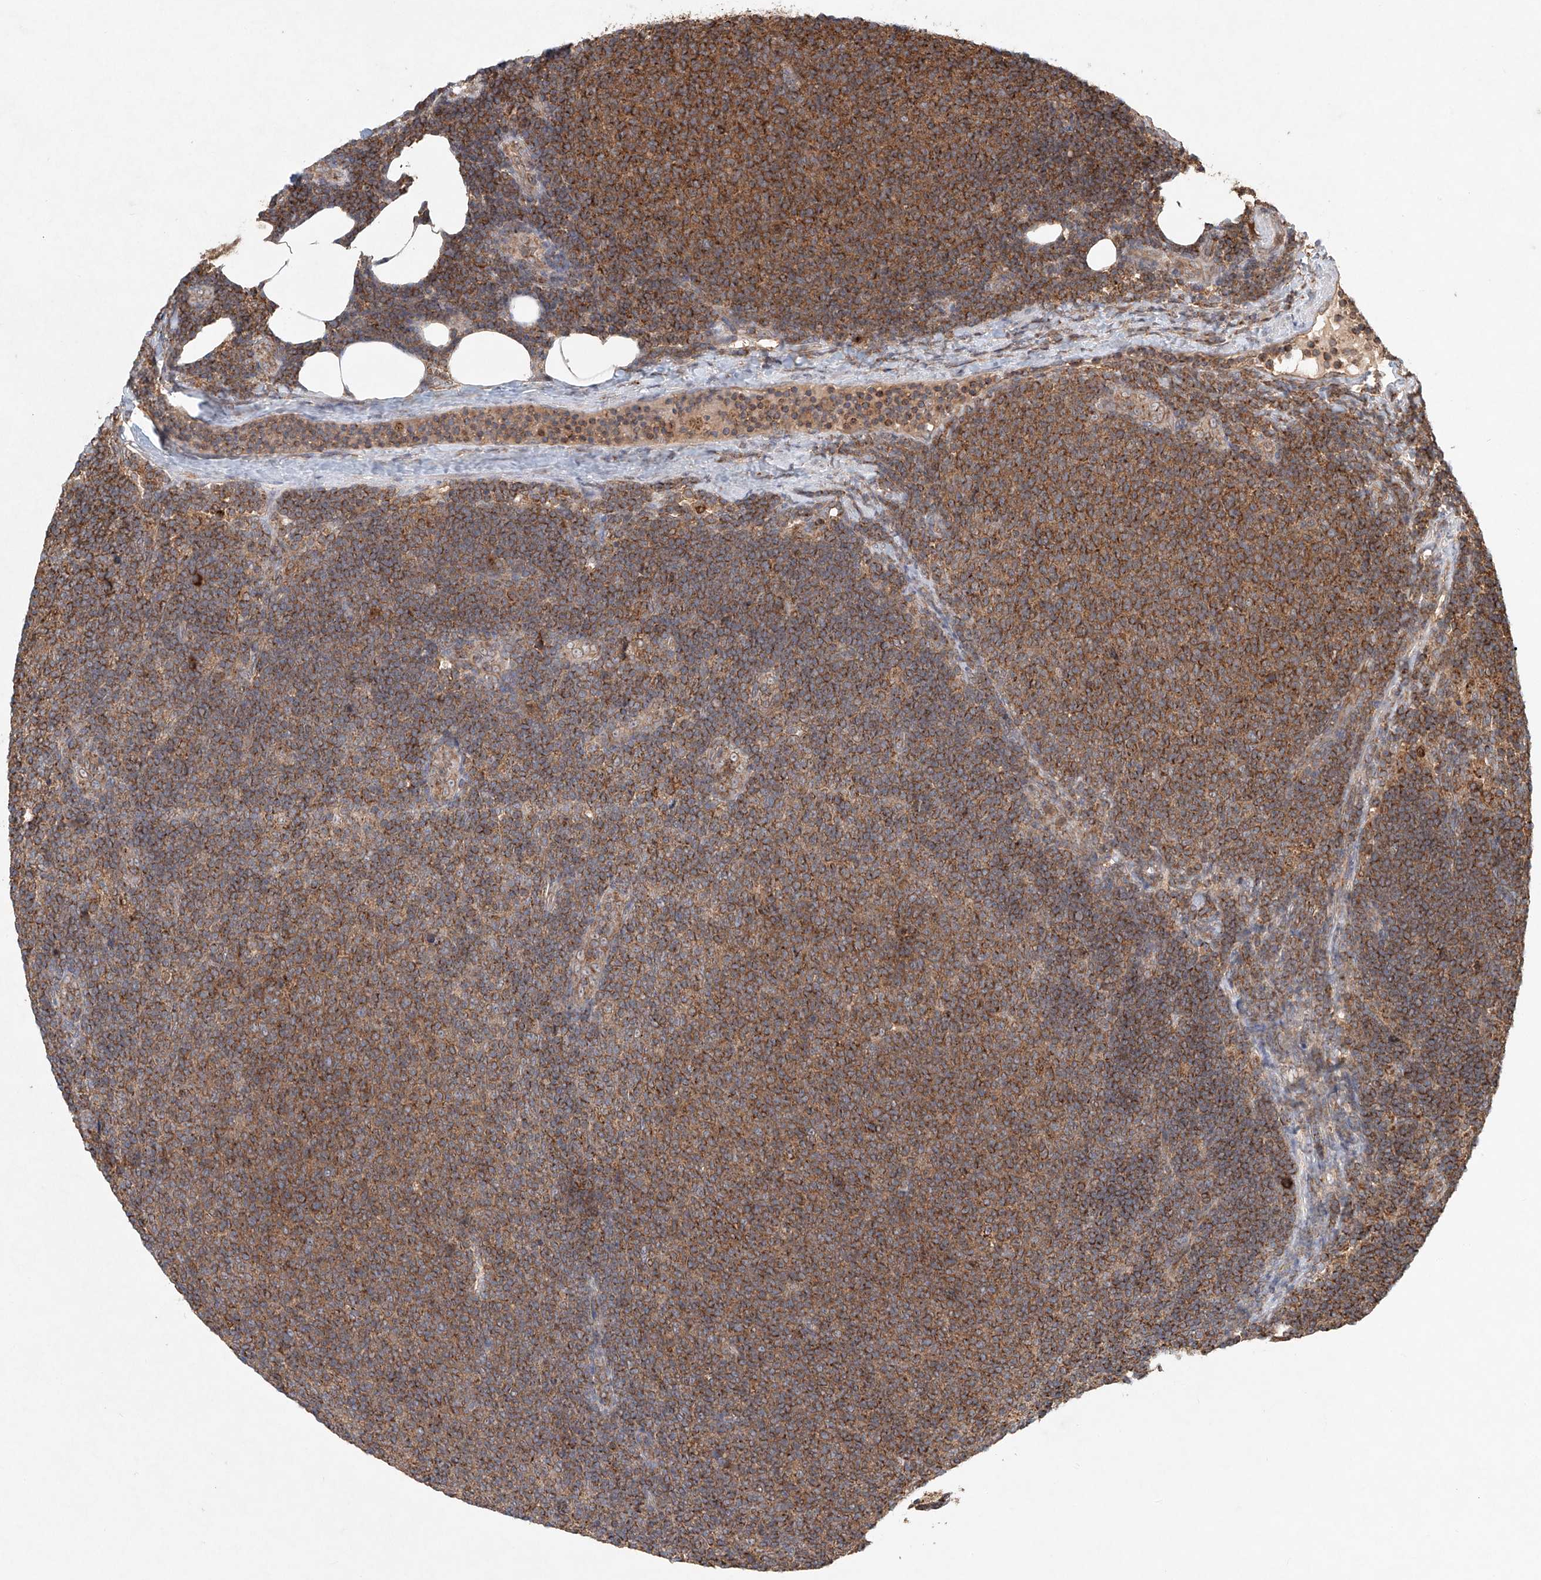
{"staining": {"intensity": "moderate", "quantity": ">75%", "location": "cytoplasmic/membranous"}, "tissue": "lymphoma", "cell_type": "Tumor cells", "image_type": "cancer", "snomed": [{"axis": "morphology", "description": "Malignant lymphoma, non-Hodgkin's type, Low grade"}, {"axis": "topography", "description": "Lymph node"}], "caption": "A medium amount of moderate cytoplasmic/membranous expression is identified in approximately >75% of tumor cells in lymphoma tissue. (DAB = brown stain, brightfield microscopy at high magnification).", "gene": "DCAF11", "patient": {"sex": "male", "age": 66}}